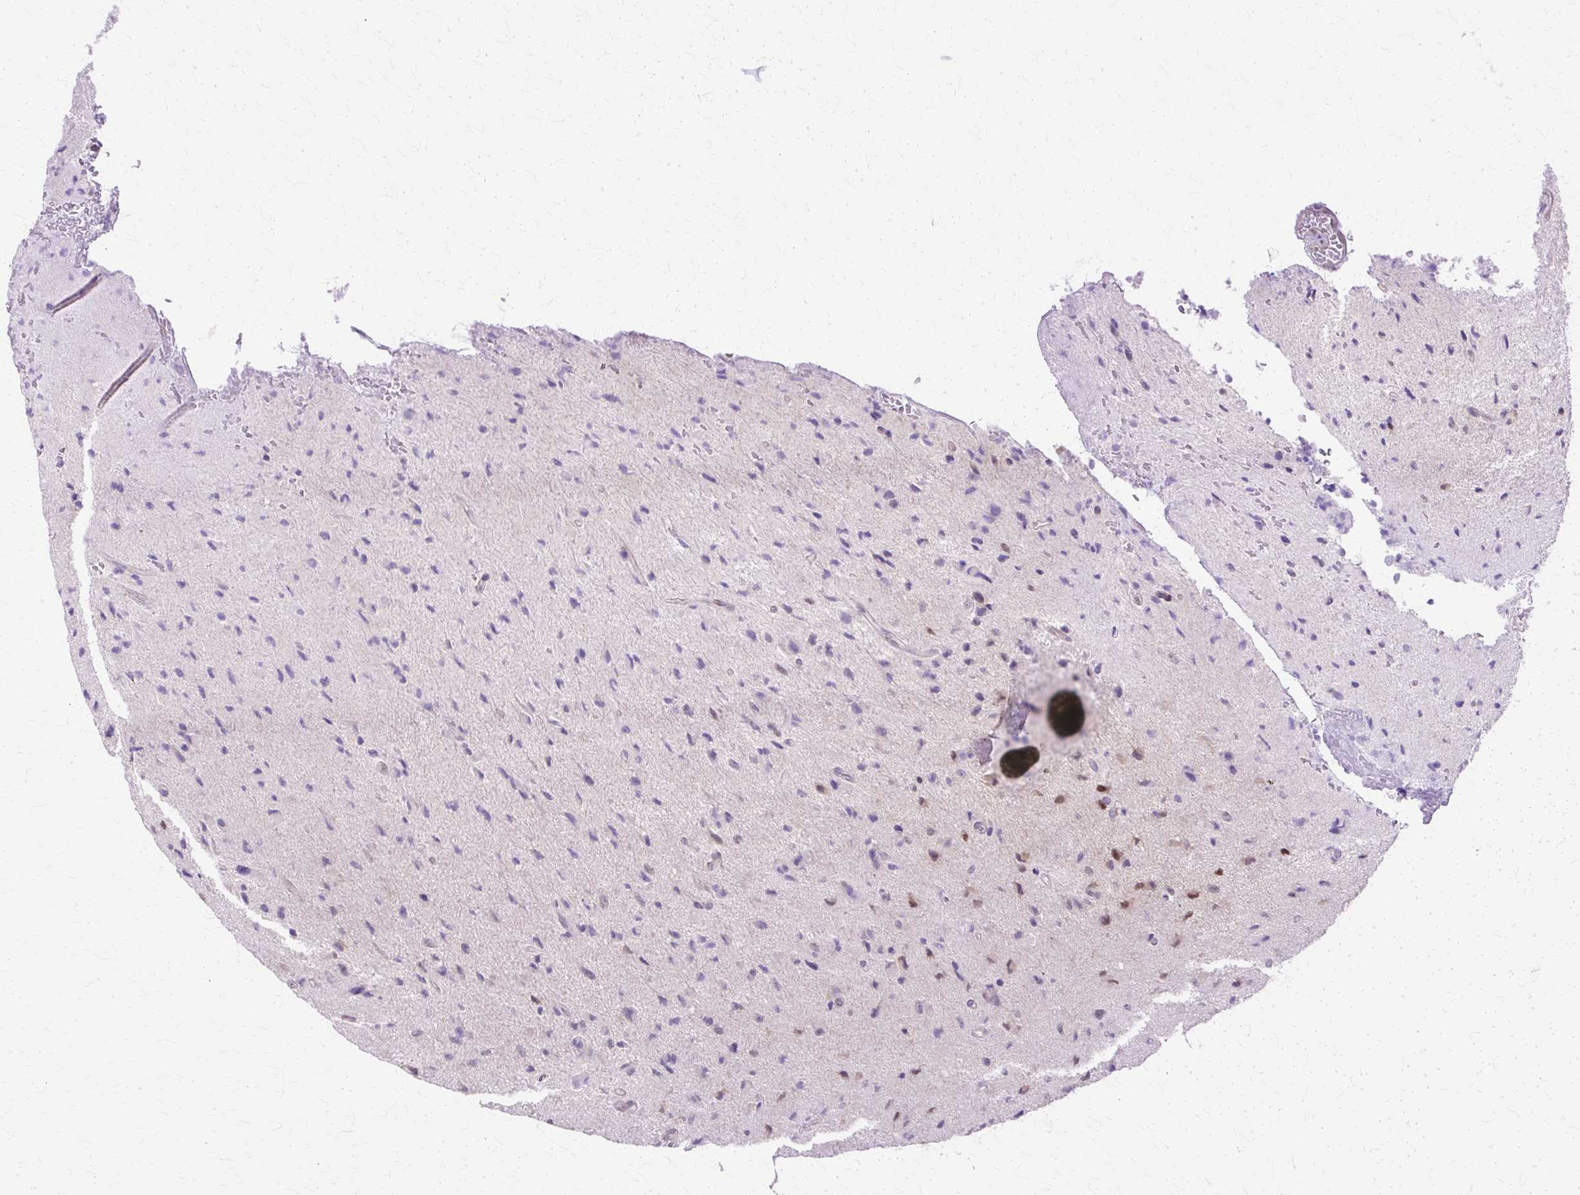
{"staining": {"intensity": "moderate", "quantity": "25%-75%", "location": "nuclear"}, "tissue": "glioma", "cell_type": "Tumor cells", "image_type": "cancer", "snomed": [{"axis": "morphology", "description": "Glioma, malignant, High grade"}, {"axis": "topography", "description": "Brain"}], "caption": "There is medium levels of moderate nuclear expression in tumor cells of malignant glioma (high-grade), as demonstrated by immunohistochemical staining (brown color).", "gene": "HSPA8", "patient": {"sex": "male", "age": 36}}